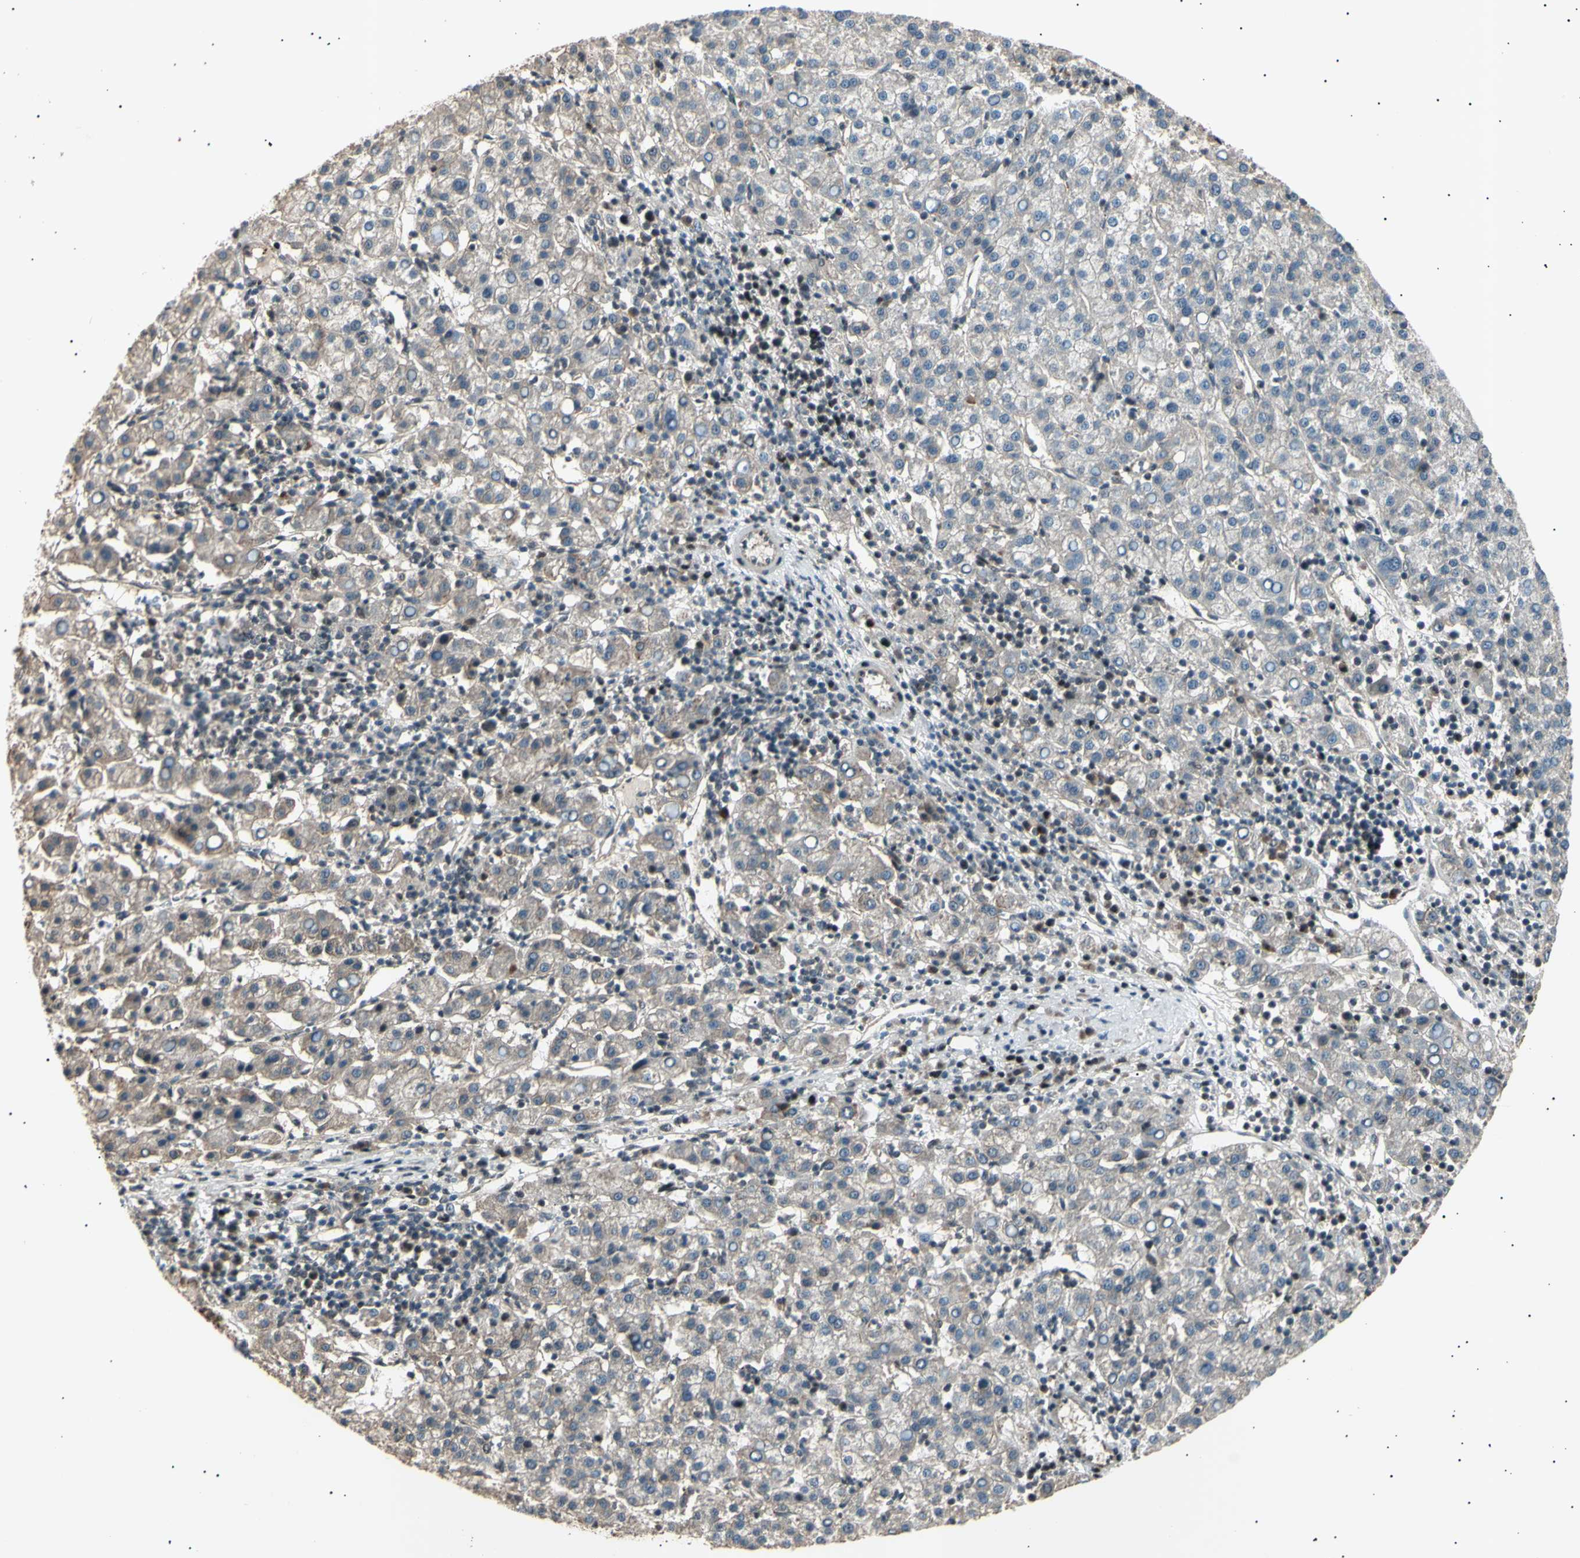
{"staining": {"intensity": "negative", "quantity": "none", "location": "none"}, "tissue": "liver cancer", "cell_type": "Tumor cells", "image_type": "cancer", "snomed": [{"axis": "morphology", "description": "Carcinoma, Hepatocellular, NOS"}, {"axis": "topography", "description": "Liver"}], "caption": "DAB (3,3'-diaminobenzidine) immunohistochemical staining of human liver cancer (hepatocellular carcinoma) displays no significant staining in tumor cells.", "gene": "NUAK2", "patient": {"sex": "female", "age": 58}}